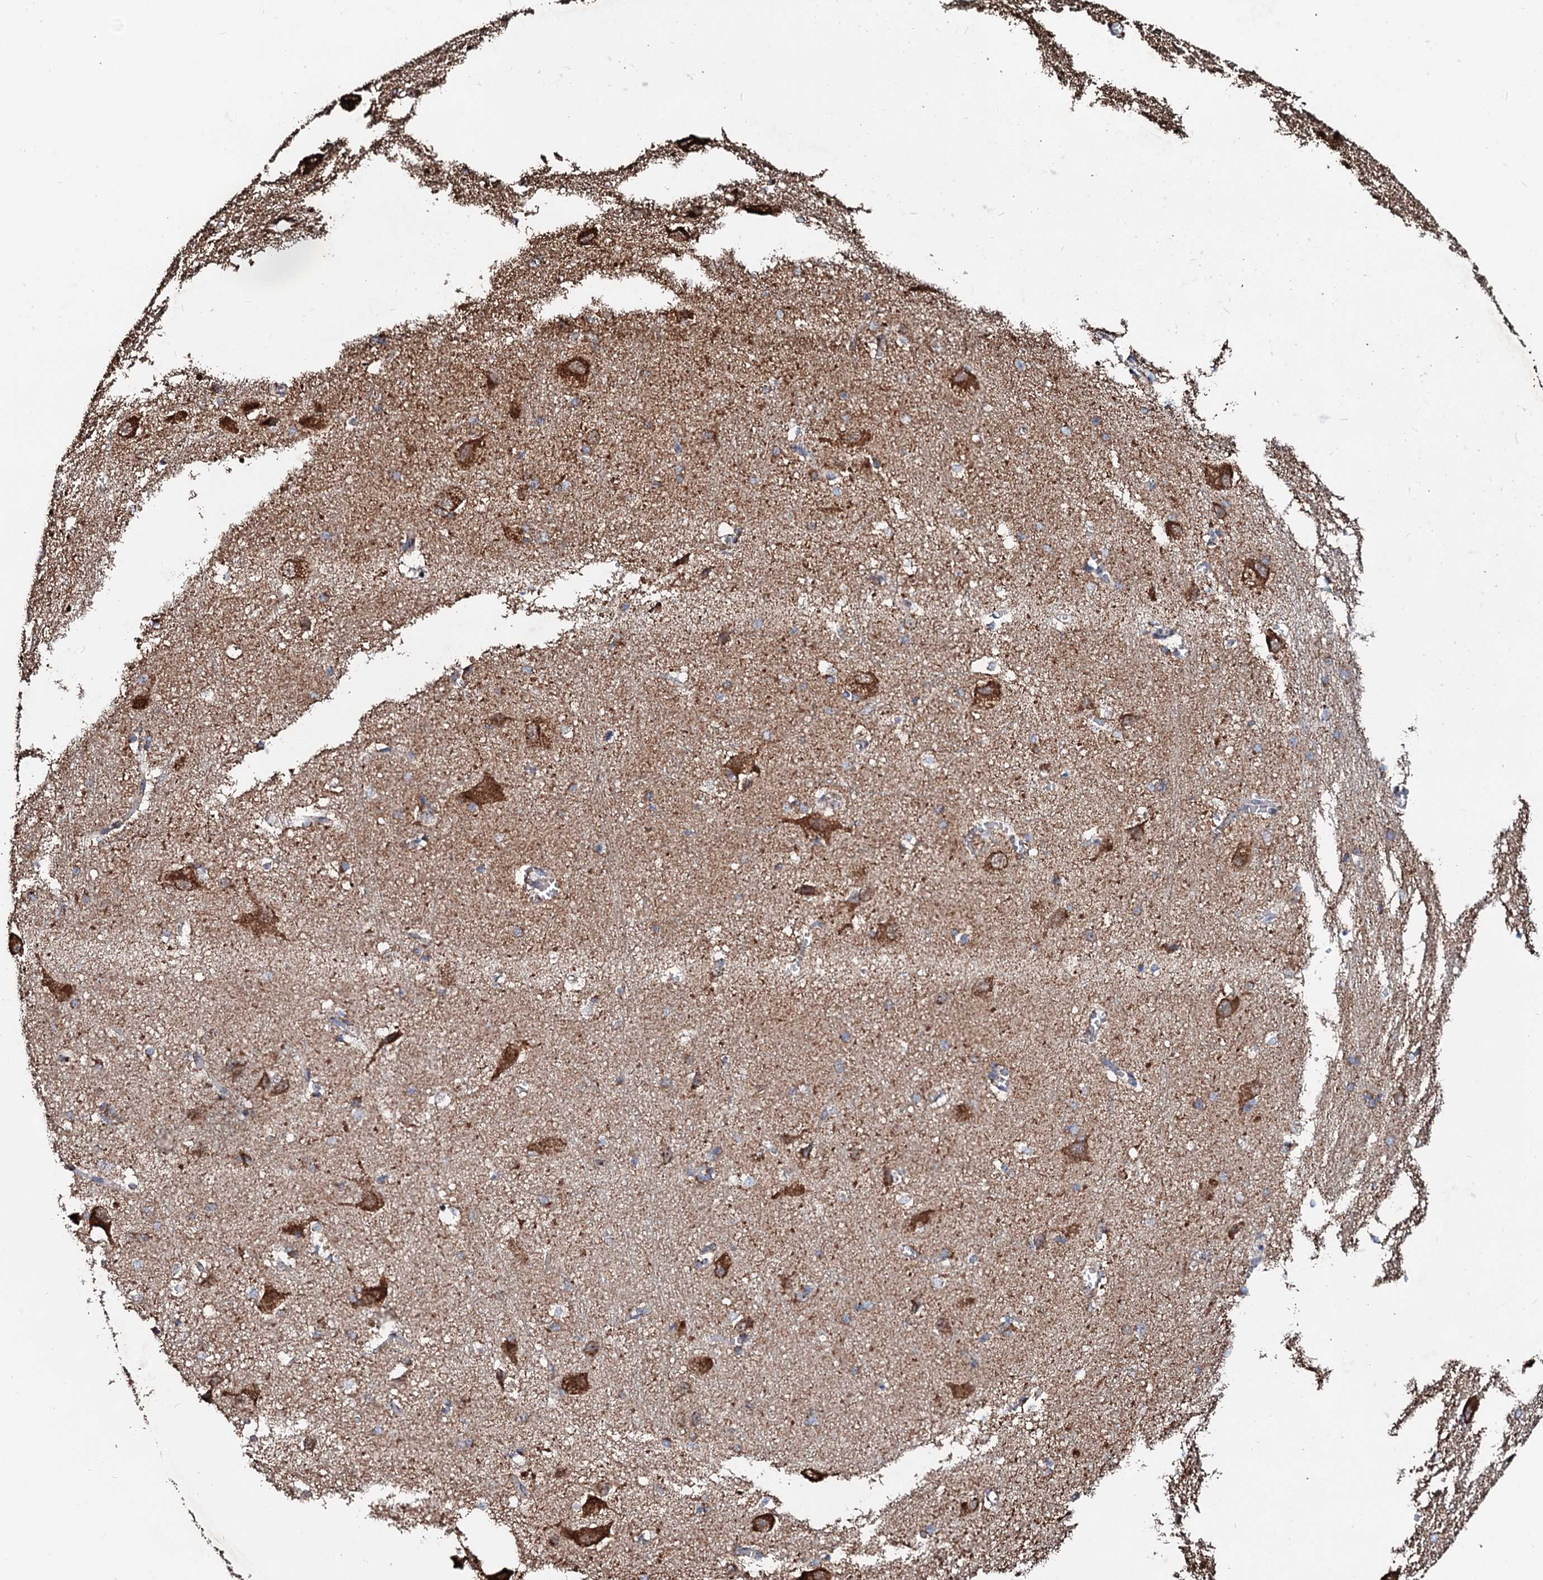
{"staining": {"intensity": "moderate", "quantity": "25%-75%", "location": "cytoplasmic/membranous"}, "tissue": "caudate", "cell_type": "Glial cells", "image_type": "normal", "snomed": [{"axis": "morphology", "description": "Normal tissue, NOS"}, {"axis": "topography", "description": "Lateral ventricle wall"}], "caption": "Approximately 25%-75% of glial cells in unremarkable caudate display moderate cytoplasmic/membranous protein staining as visualized by brown immunohistochemical staining.", "gene": "SECISBP2L", "patient": {"sex": "male", "age": 37}}